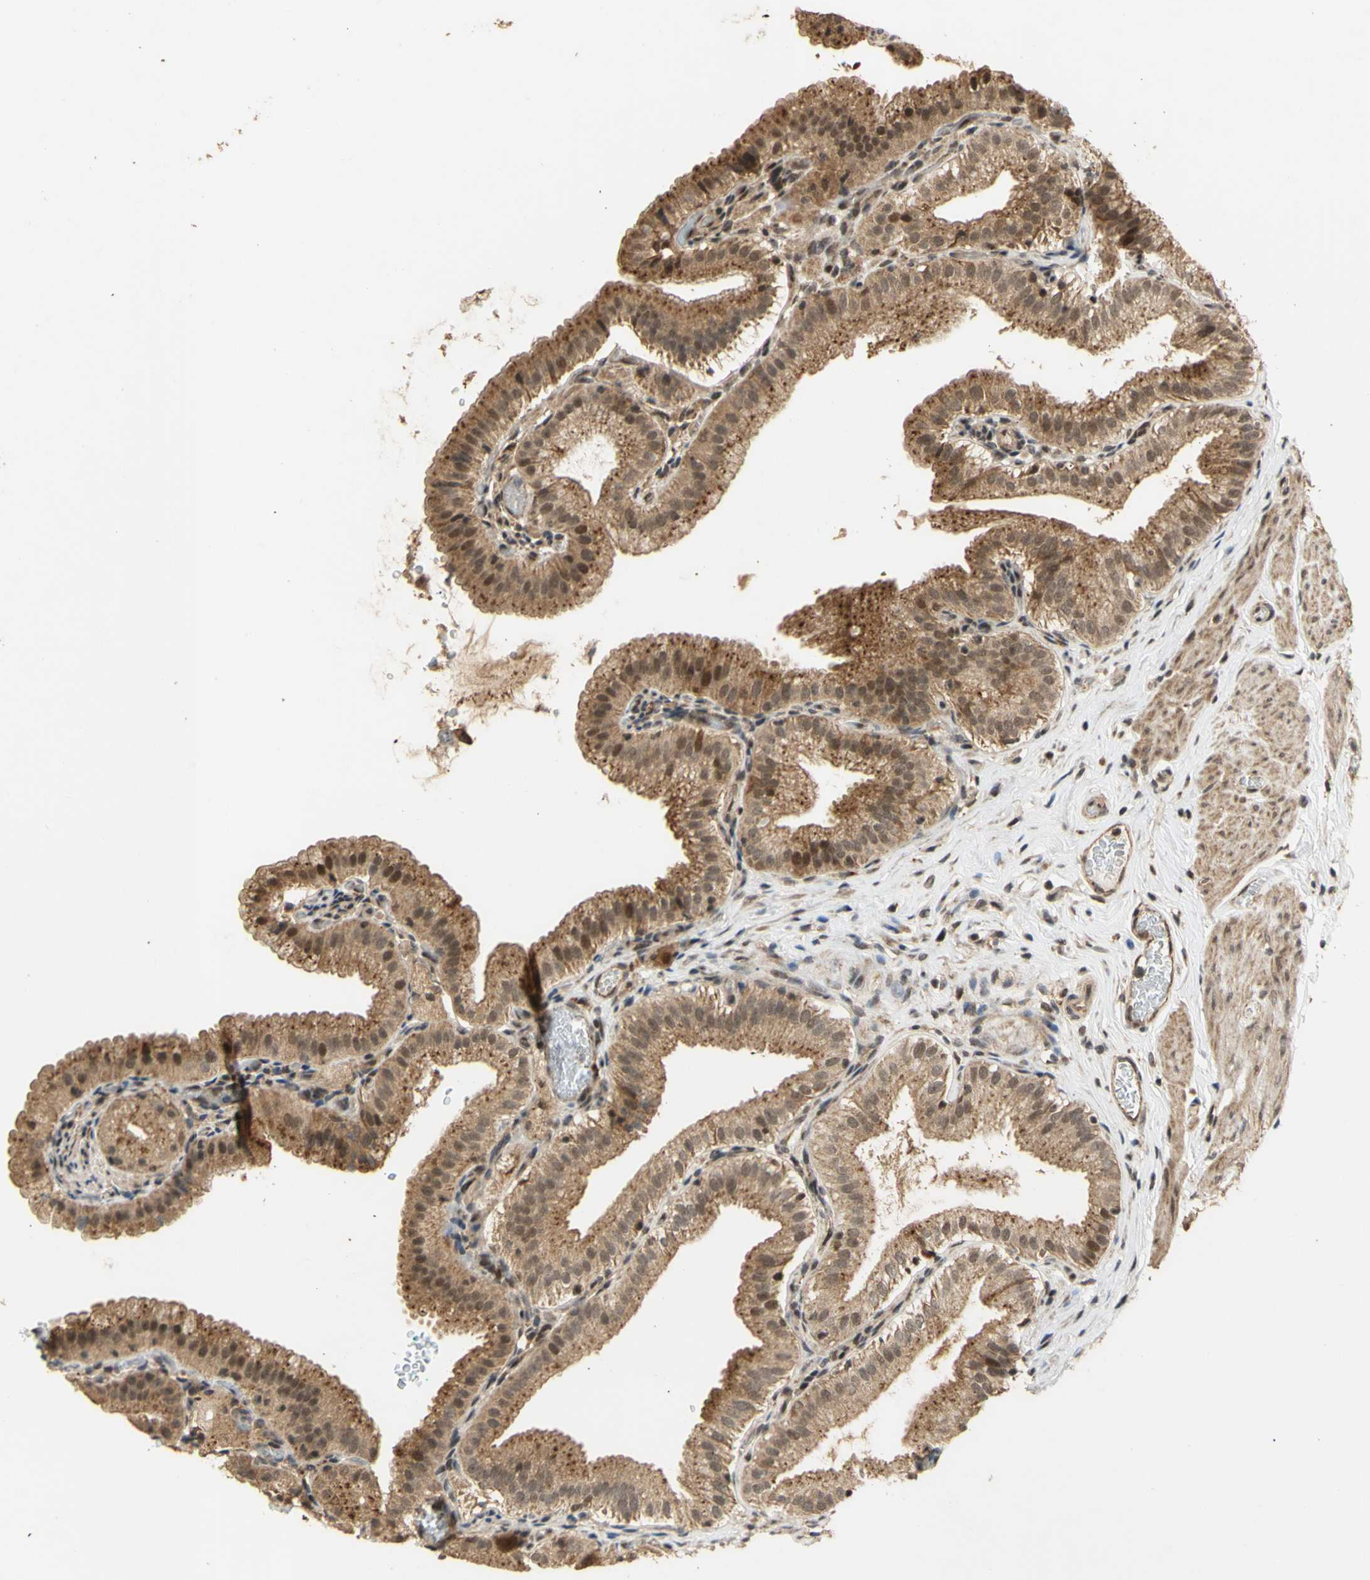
{"staining": {"intensity": "moderate", "quantity": ">75%", "location": "cytoplasmic/membranous,nuclear"}, "tissue": "gallbladder", "cell_type": "Glandular cells", "image_type": "normal", "snomed": [{"axis": "morphology", "description": "Normal tissue, NOS"}, {"axis": "topography", "description": "Gallbladder"}], "caption": "Gallbladder stained with a brown dye shows moderate cytoplasmic/membranous,nuclear positive staining in about >75% of glandular cells.", "gene": "GTF2E2", "patient": {"sex": "male", "age": 54}}